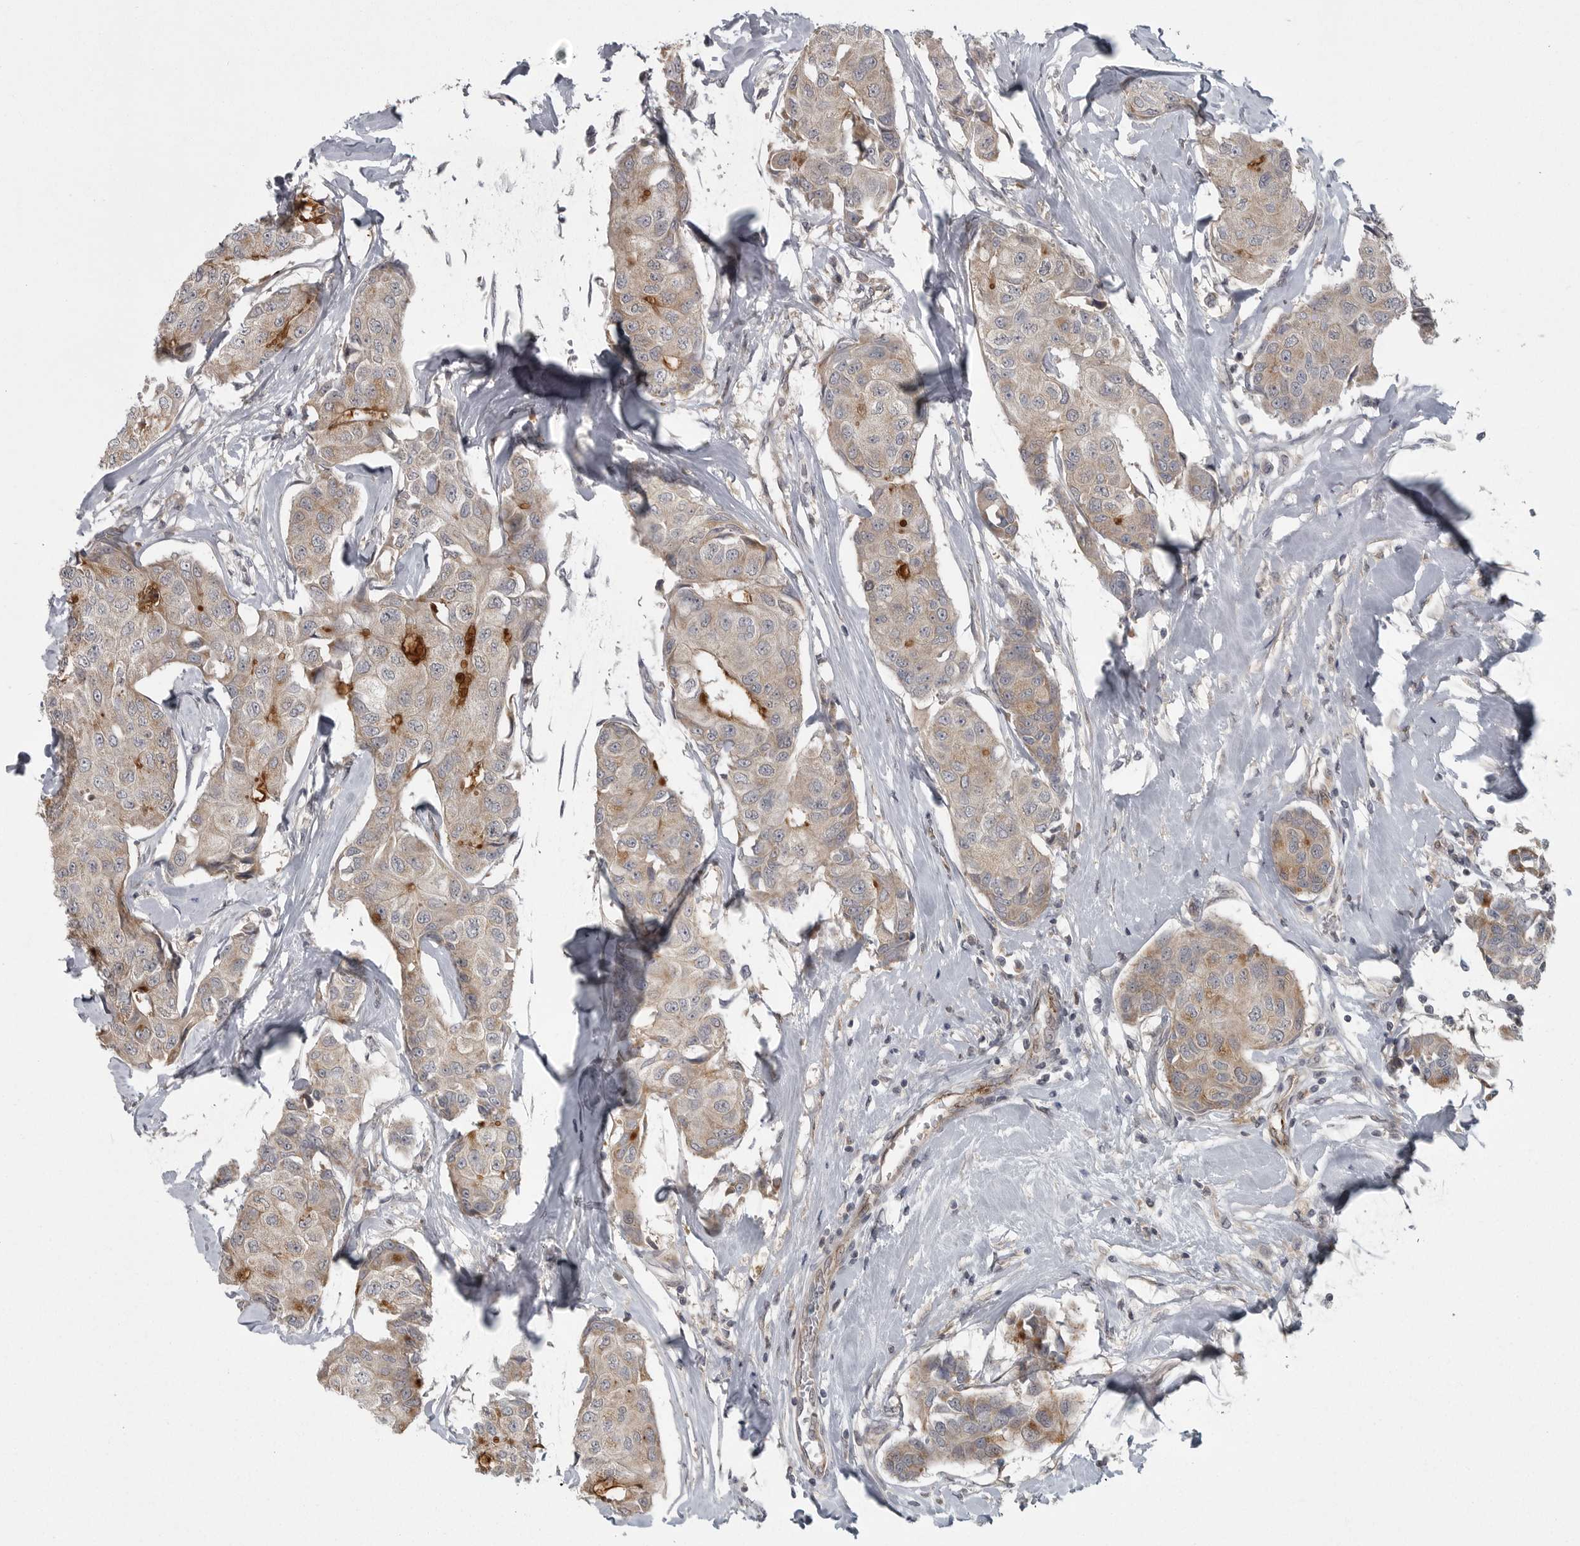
{"staining": {"intensity": "moderate", "quantity": "<25%", "location": "cytoplasmic/membranous"}, "tissue": "breast cancer", "cell_type": "Tumor cells", "image_type": "cancer", "snomed": [{"axis": "morphology", "description": "Duct carcinoma"}, {"axis": "topography", "description": "Breast"}], "caption": "Immunohistochemistry (IHC) (DAB) staining of human breast infiltrating ductal carcinoma shows moderate cytoplasmic/membranous protein positivity in about <25% of tumor cells. (DAB (3,3'-diaminobenzidine) = brown stain, brightfield microscopy at high magnification).", "gene": "PPP1R9A", "patient": {"sex": "female", "age": 80}}